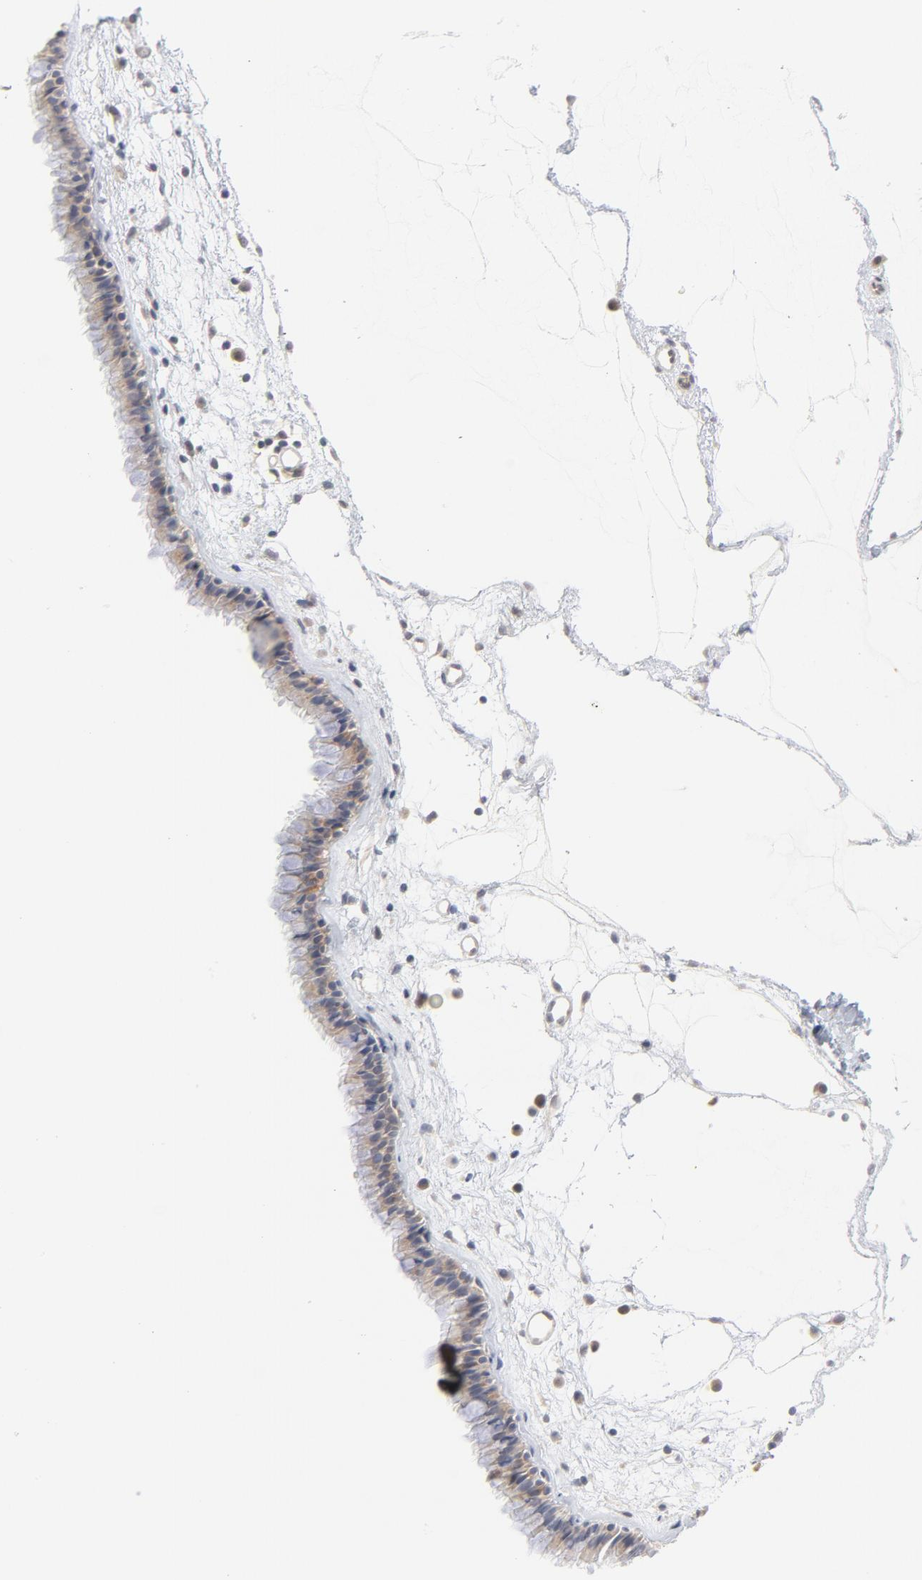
{"staining": {"intensity": "weak", "quantity": ">75%", "location": "cytoplasmic/membranous"}, "tissue": "nasopharynx", "cell_type": "Respiratory epithelial cells", "image_type": "normal", "snomed": [{"axis": "morphology", "description": "Normal tissue, NOS"}, {"axis": "morphology", "description": "Inflammation, NOS"}, {"axis": "topography", "description": "Nasopharynx"}], "caption": "High-magnification brightfield microscopy of normal nasopharynx stained with DAB (brown) and counterstained with hematoxylin (blue). respiratory epithelial cells exhibit weak cytoplasmic/membranous expression is present in about>75% of cells. (DAB (3,3'-diaminobenzidine) IHC with brightfield microscopy, high magnification).", "gene": "UBL4A", "patient": {"sex": "male", "age": 48}}